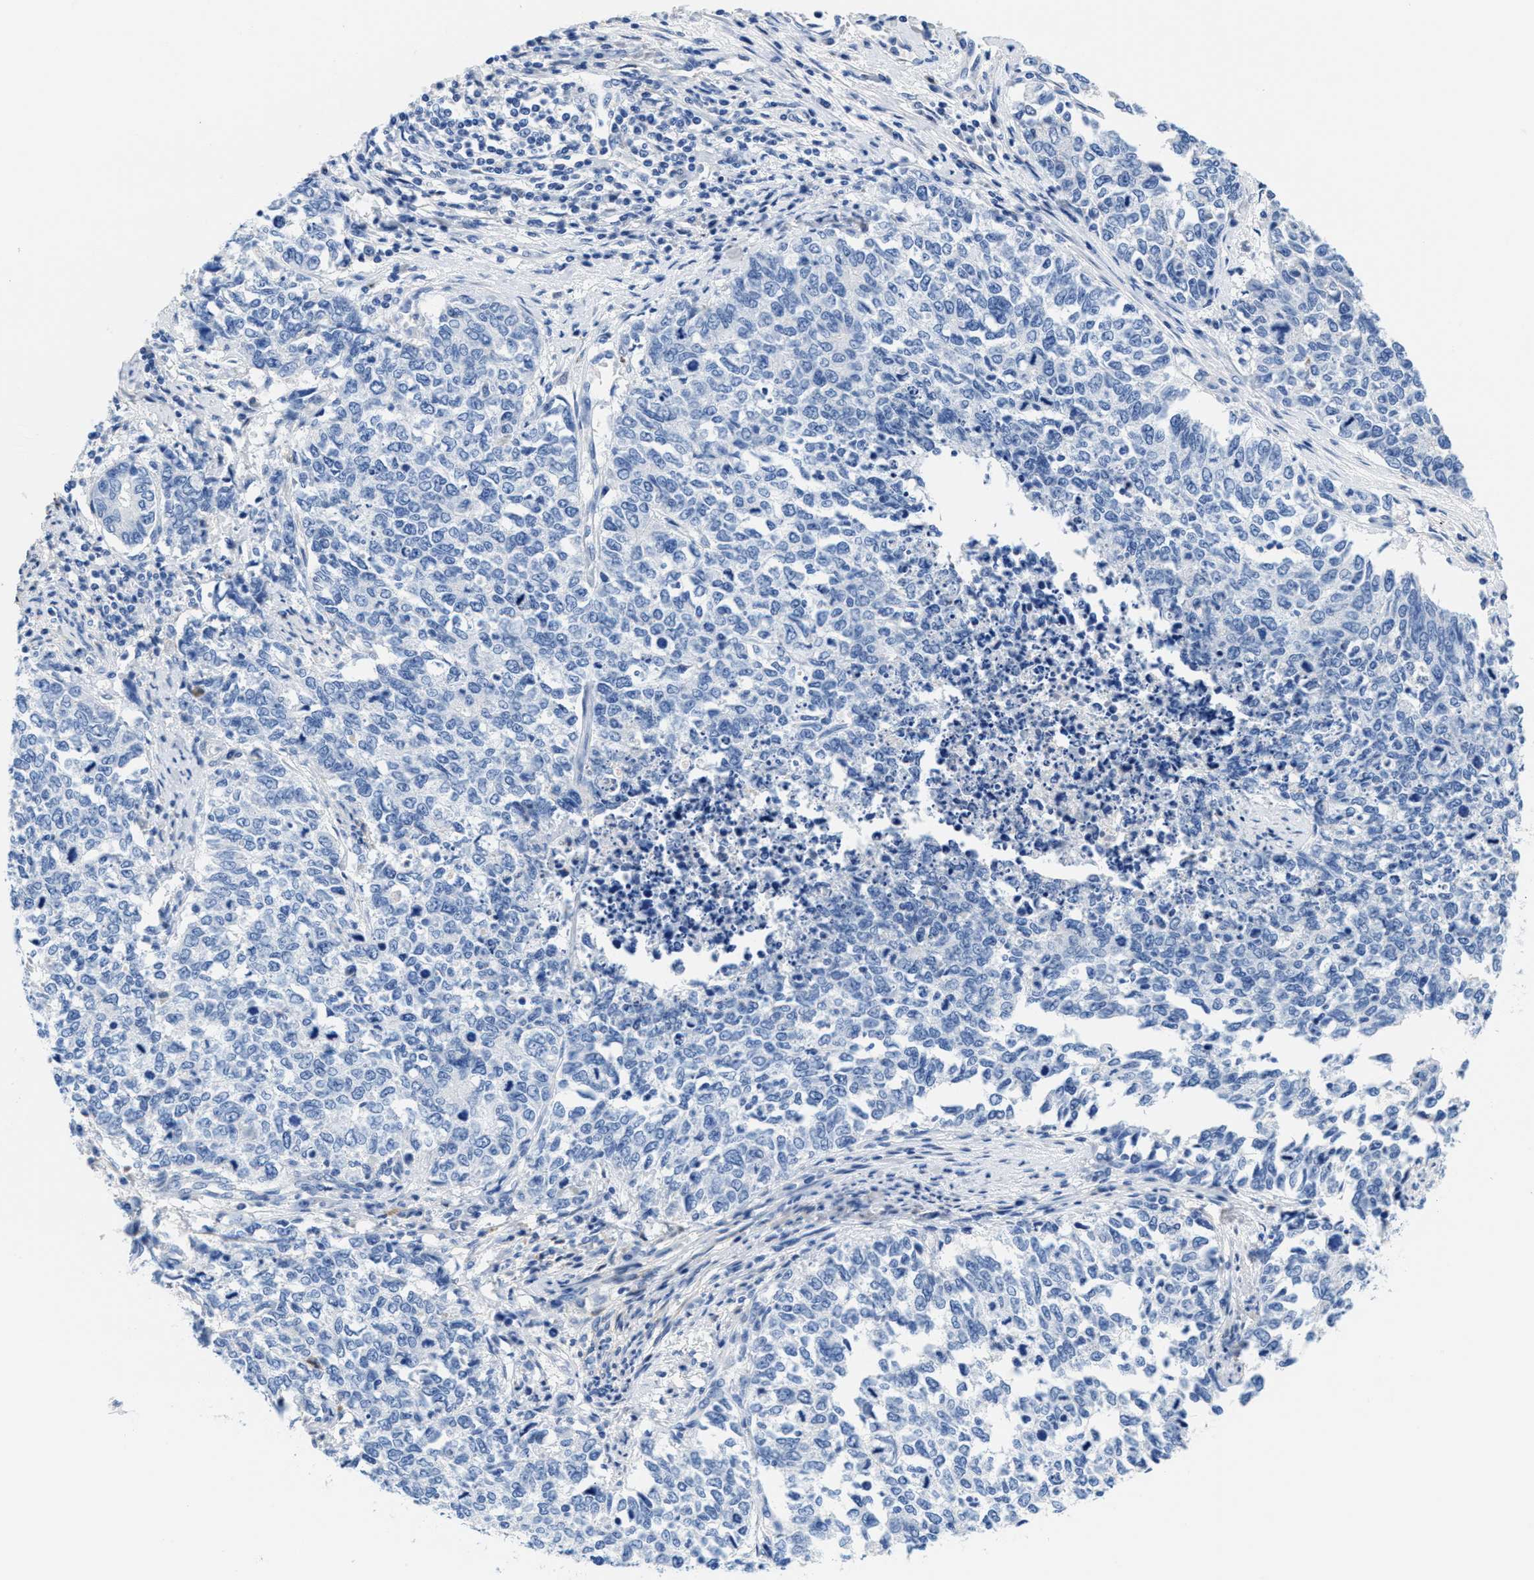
{"staining": {"intensity": "negative", "quantity": "none", "location": "none"}, "tissue": "cervical cancer", "cell_type": "Tumor cells", "image_type": "cancer", "snomed": [{"axis": "morphology", "description": "Squamous cell carcinoma, NOS"}, {"axis": "topography", "description": "Cervix"}], "caption": "IHC photomicrograph of neoplastic tissue: cervical cancer (squamous cell carcinoma) stained with DAB (3,3'-diaminobenzidine) demonstrates no significant protein expression in tumor cells. (Stains: DAB immunohistochemistry (IHC) with hematoxylin counter stain, Microscopy: brightfield microscopy at high magnification).", "gene": "SLFN13", "patient": {"sex": "female", "age": 63}}